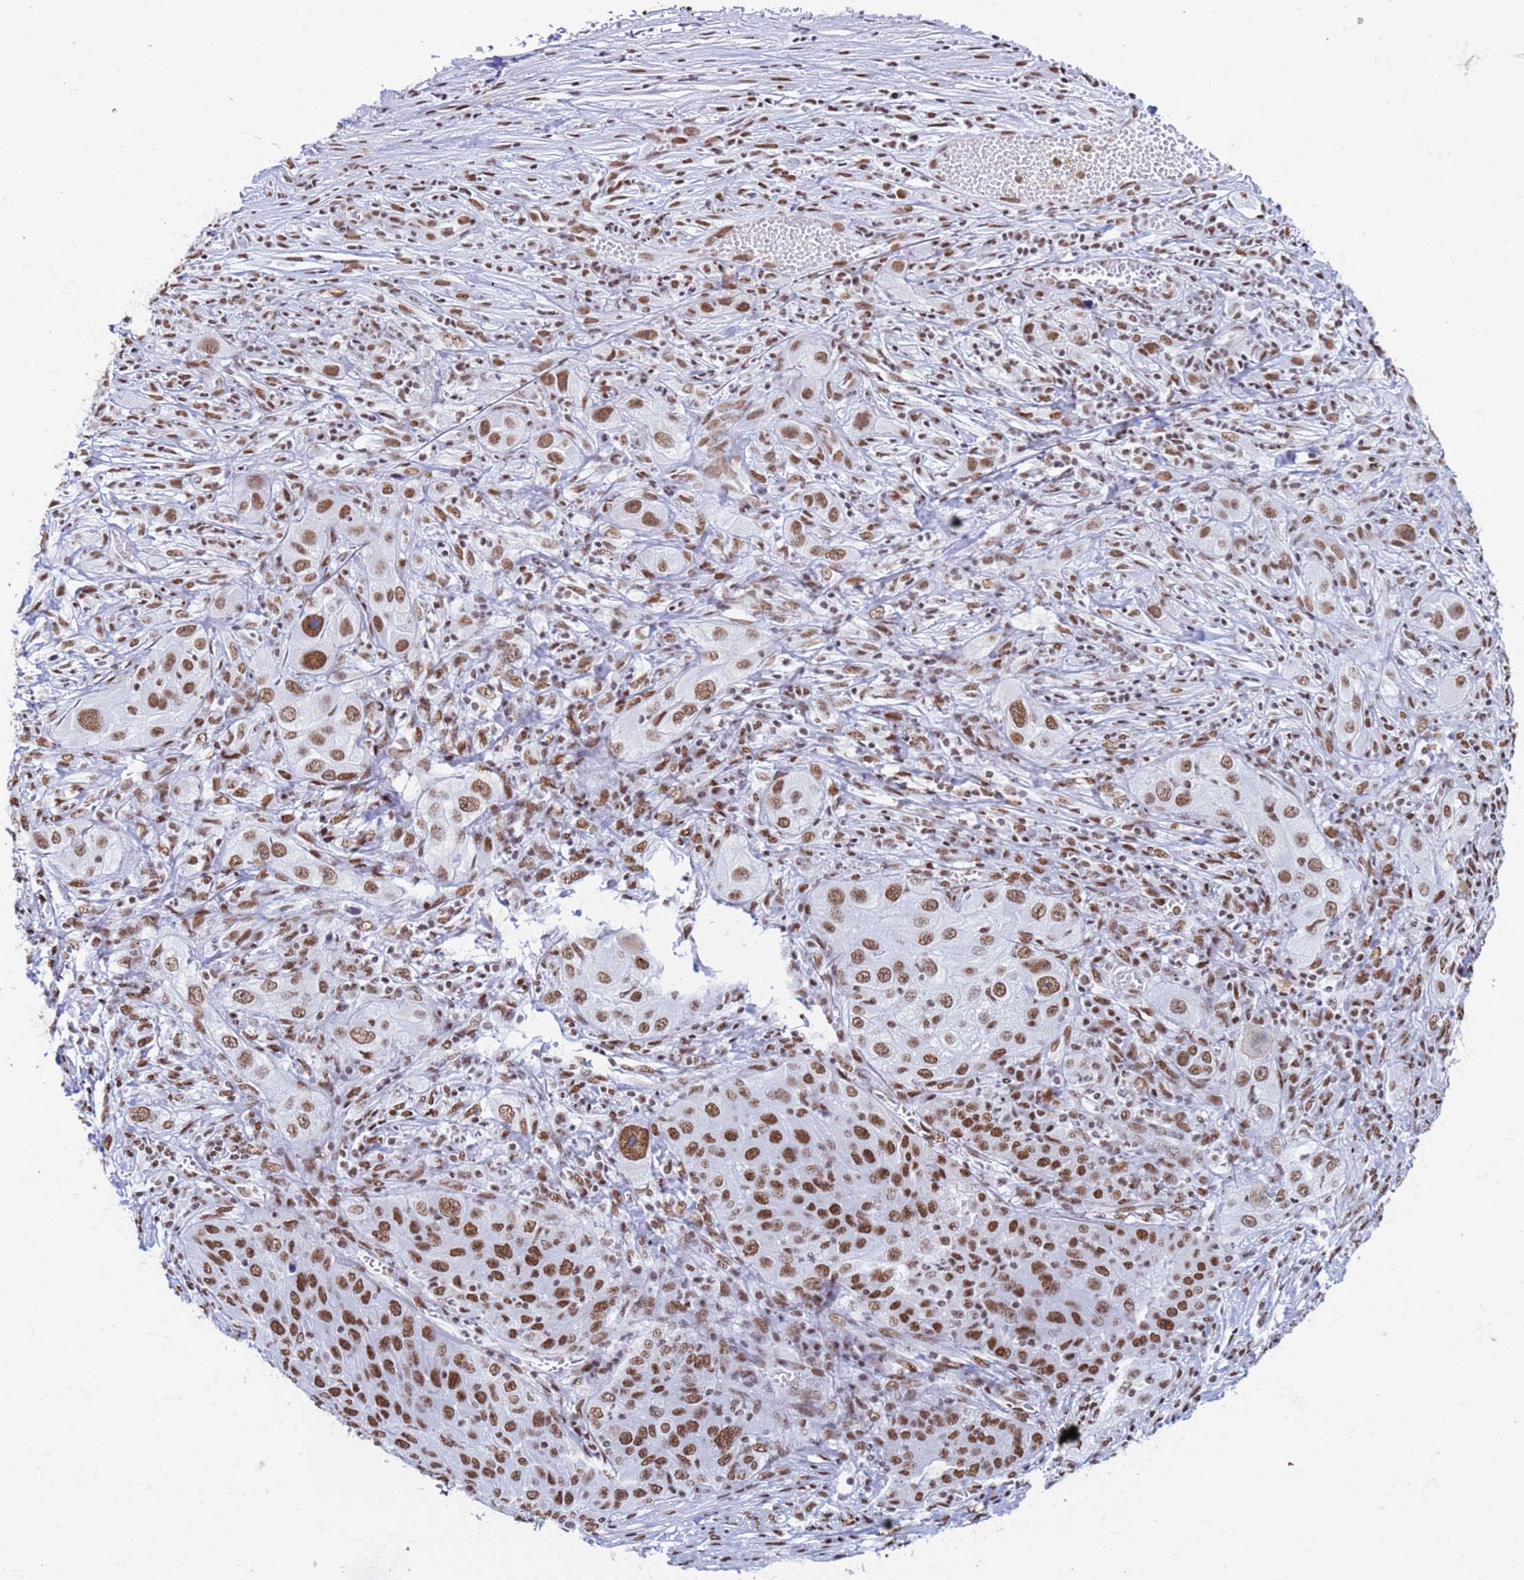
{"staining": {"intensity": "strong", "quantity": ">75%", "location": "nuclear"}, "tissue": "lung cancer", "cell_type": "Tumor cells", "image_type": "cancer", "snomed": [{"axis": "morphology", "description": "Squamous cell carcinoma, NOS"}, {"axis": "topography", "description": "Lung"}], "caption": "Lung squamous cell carcinoma stained with DAB (3,3'-diaminobenzidine) immunohistochemistry displays high levels of strong nuclear staining in approximately >75% of tumor cells.", "gene": "FAM170B", "patient": {"sex": "female", "age": 69}}